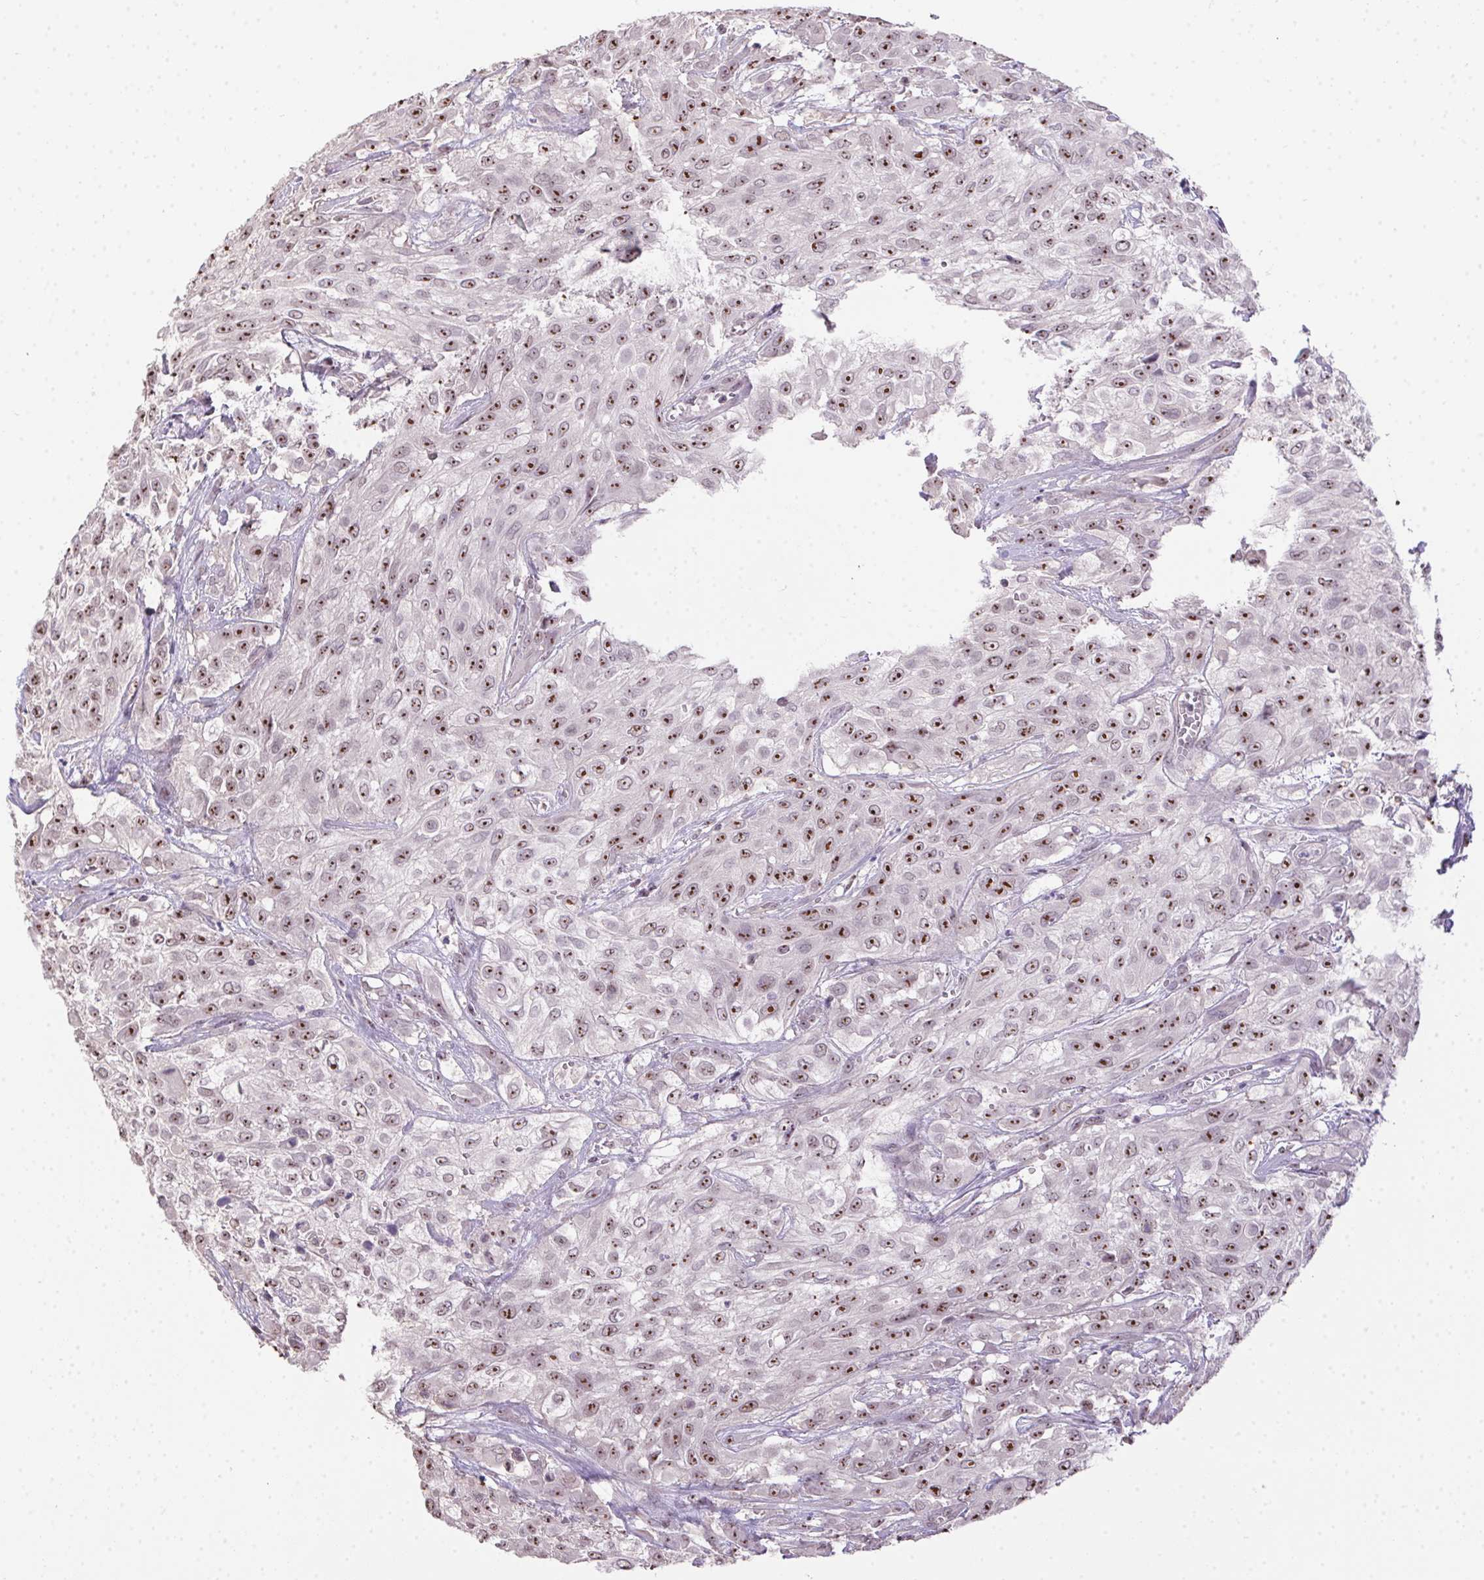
{"staining": {"intensity": "moderate", "quantity": ">75%", "location": "nuclear"}, "tissue": "urothelial cancer", "cell_type": "Tumor cells", "image_type": "cancer", "snomed": [{"axis": "morphology", "description": "Urothelial carcinoma, High grade"}, {"axis": "topography", "description": "Urinary bladder"}], "caption": "This photomicrograph demonstrates urothelial cancer stained with IHC to label a protein in brown. The nuclear of tumor cells show moderate positivity for the protein. Nuclei are counter-stained blue.", "gene": "BATF2", "patient": {"sex": "male", "age": 57}}